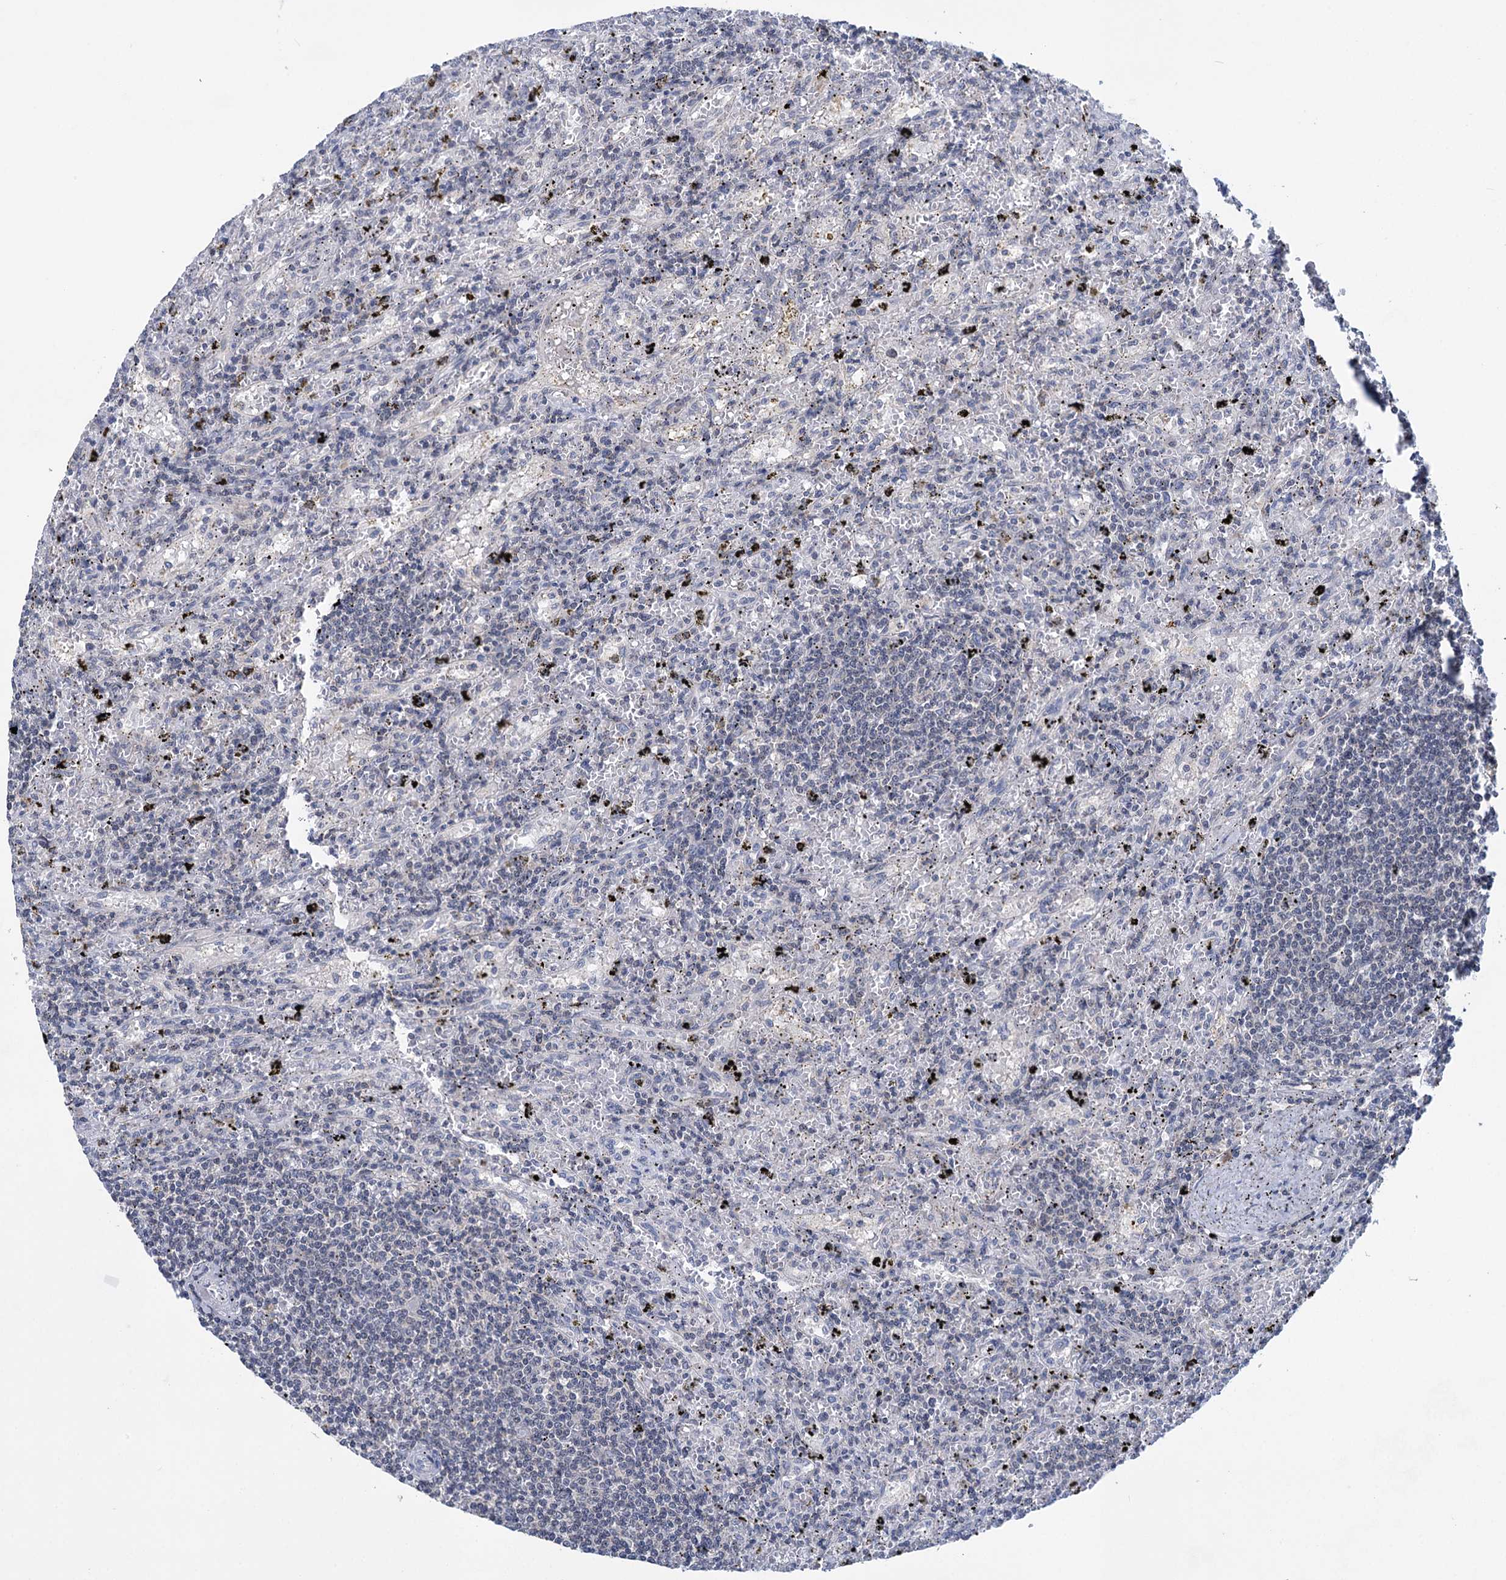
{"staining": {"intensity": "negative", "quantity": "none", "location": "none"}, "tissue": "lymphoma", "cell_type": "Tumor cells", "image_type": "cancer", "snomed": [{"axis": "morphology", "description": "Malignant lymphoma, non-Hodgkin's type, Low grade"}, {"axis": "topography", "description": "Spleen"}], "caption": "A photomicrograph of low-grade malignant lymphoma, non-Hodgkin's type stained for a protein shows no brown staining in tumor cells.", "gene": "TTC17", "patient": {"sex": "male", "age": 76}}